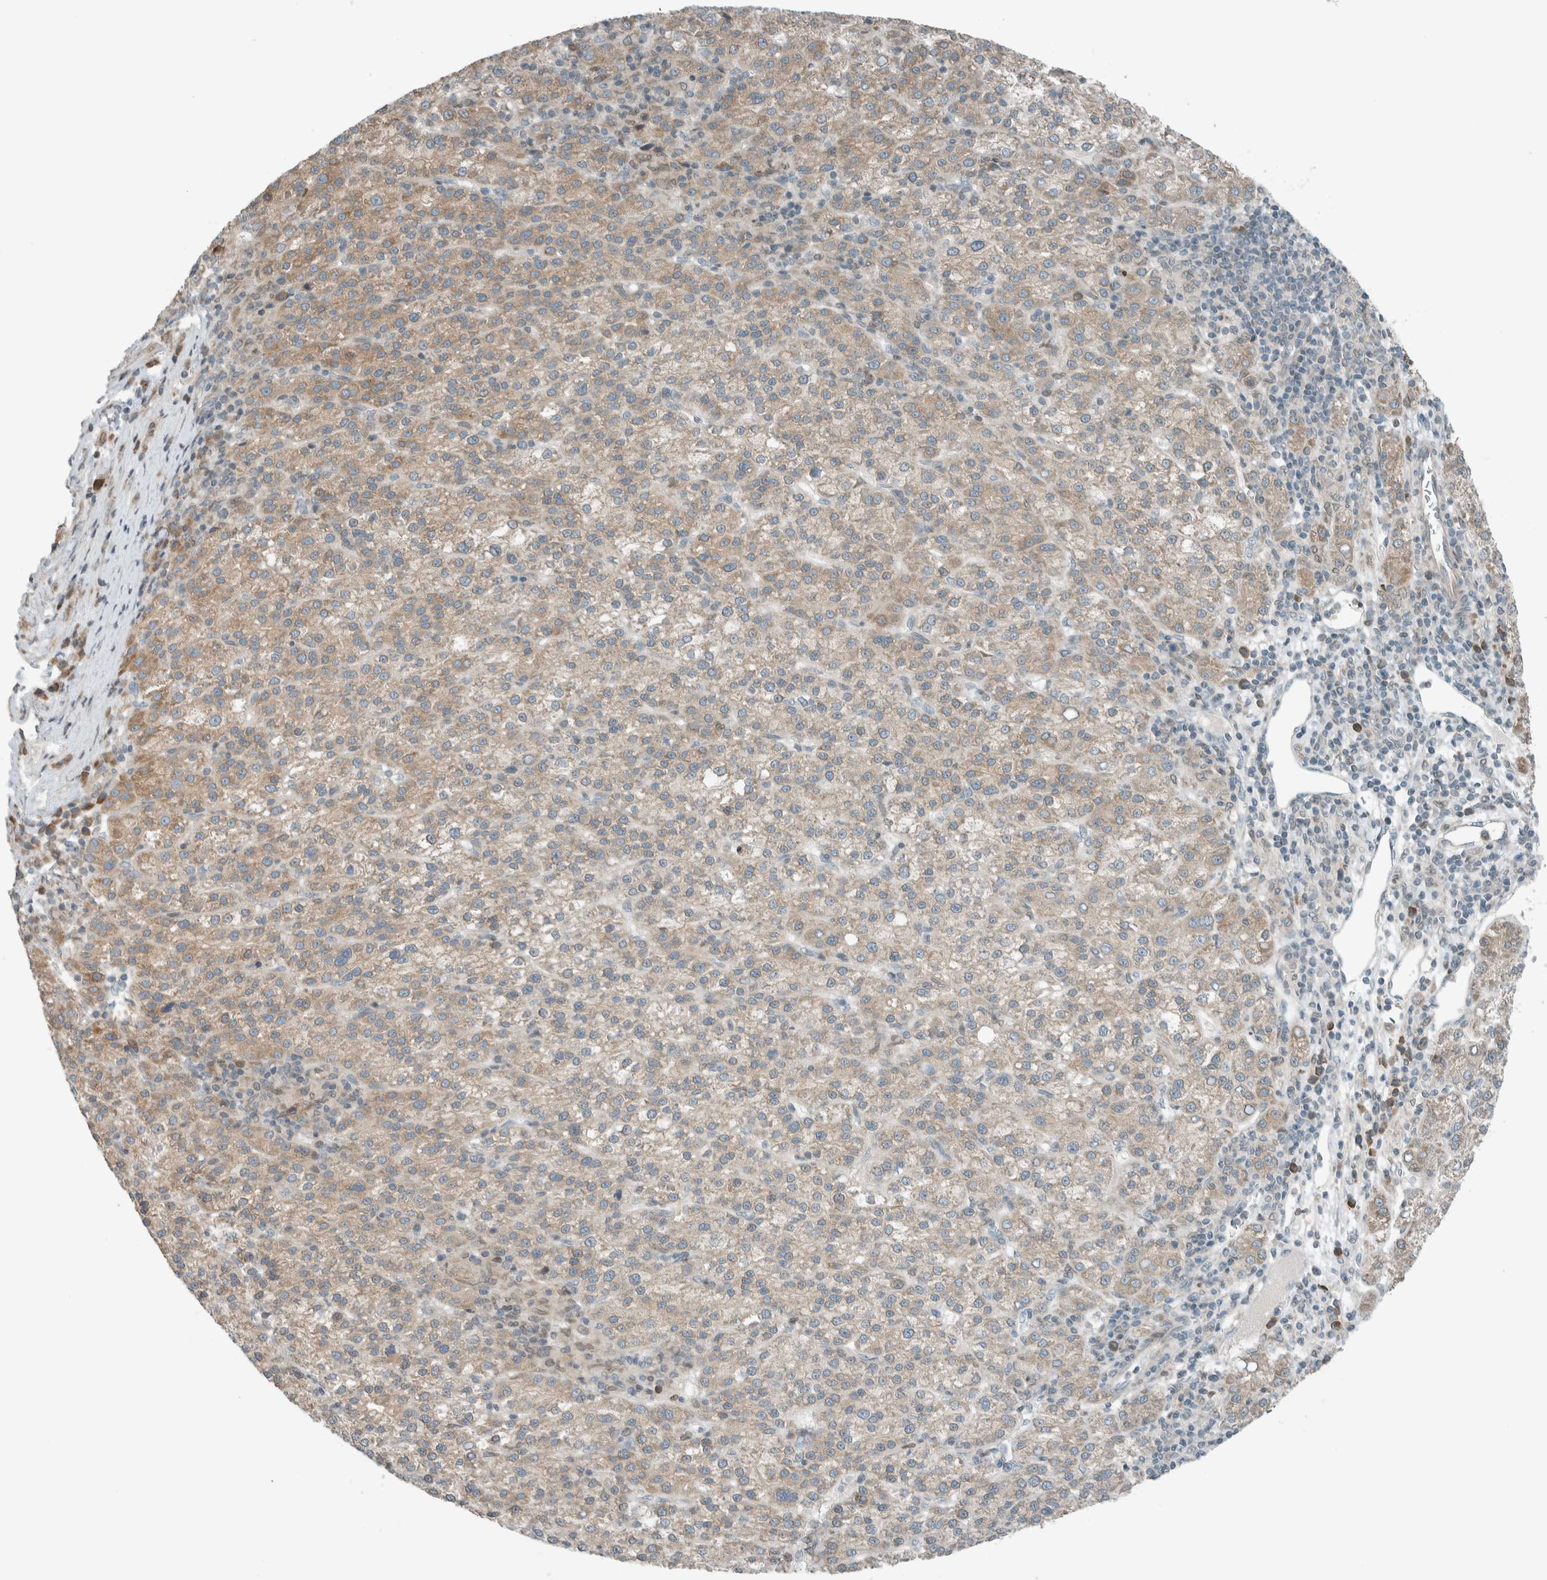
{"staining": {"intensity": "moderate", "quantity": "<25%", "location": "cytoplasmic/membranous"}, "tissue": "liver cancer", "cell_type": "Tumor cells", "image_type": "cancer", "snomed": [{"axis": "morphology", "description": "Carcinoma, Hepatocellular, NOS"}, {"axis": "topography", "description": "Liver"}], "caption": "Tumor cells exhibit moderate cytoplasmic/membranous positivity in about <25% of cells in liver cancer (hepatocellular carcinoma).", "gene": "SEL1L", "patient": {"sex": "female", "age": 58}}